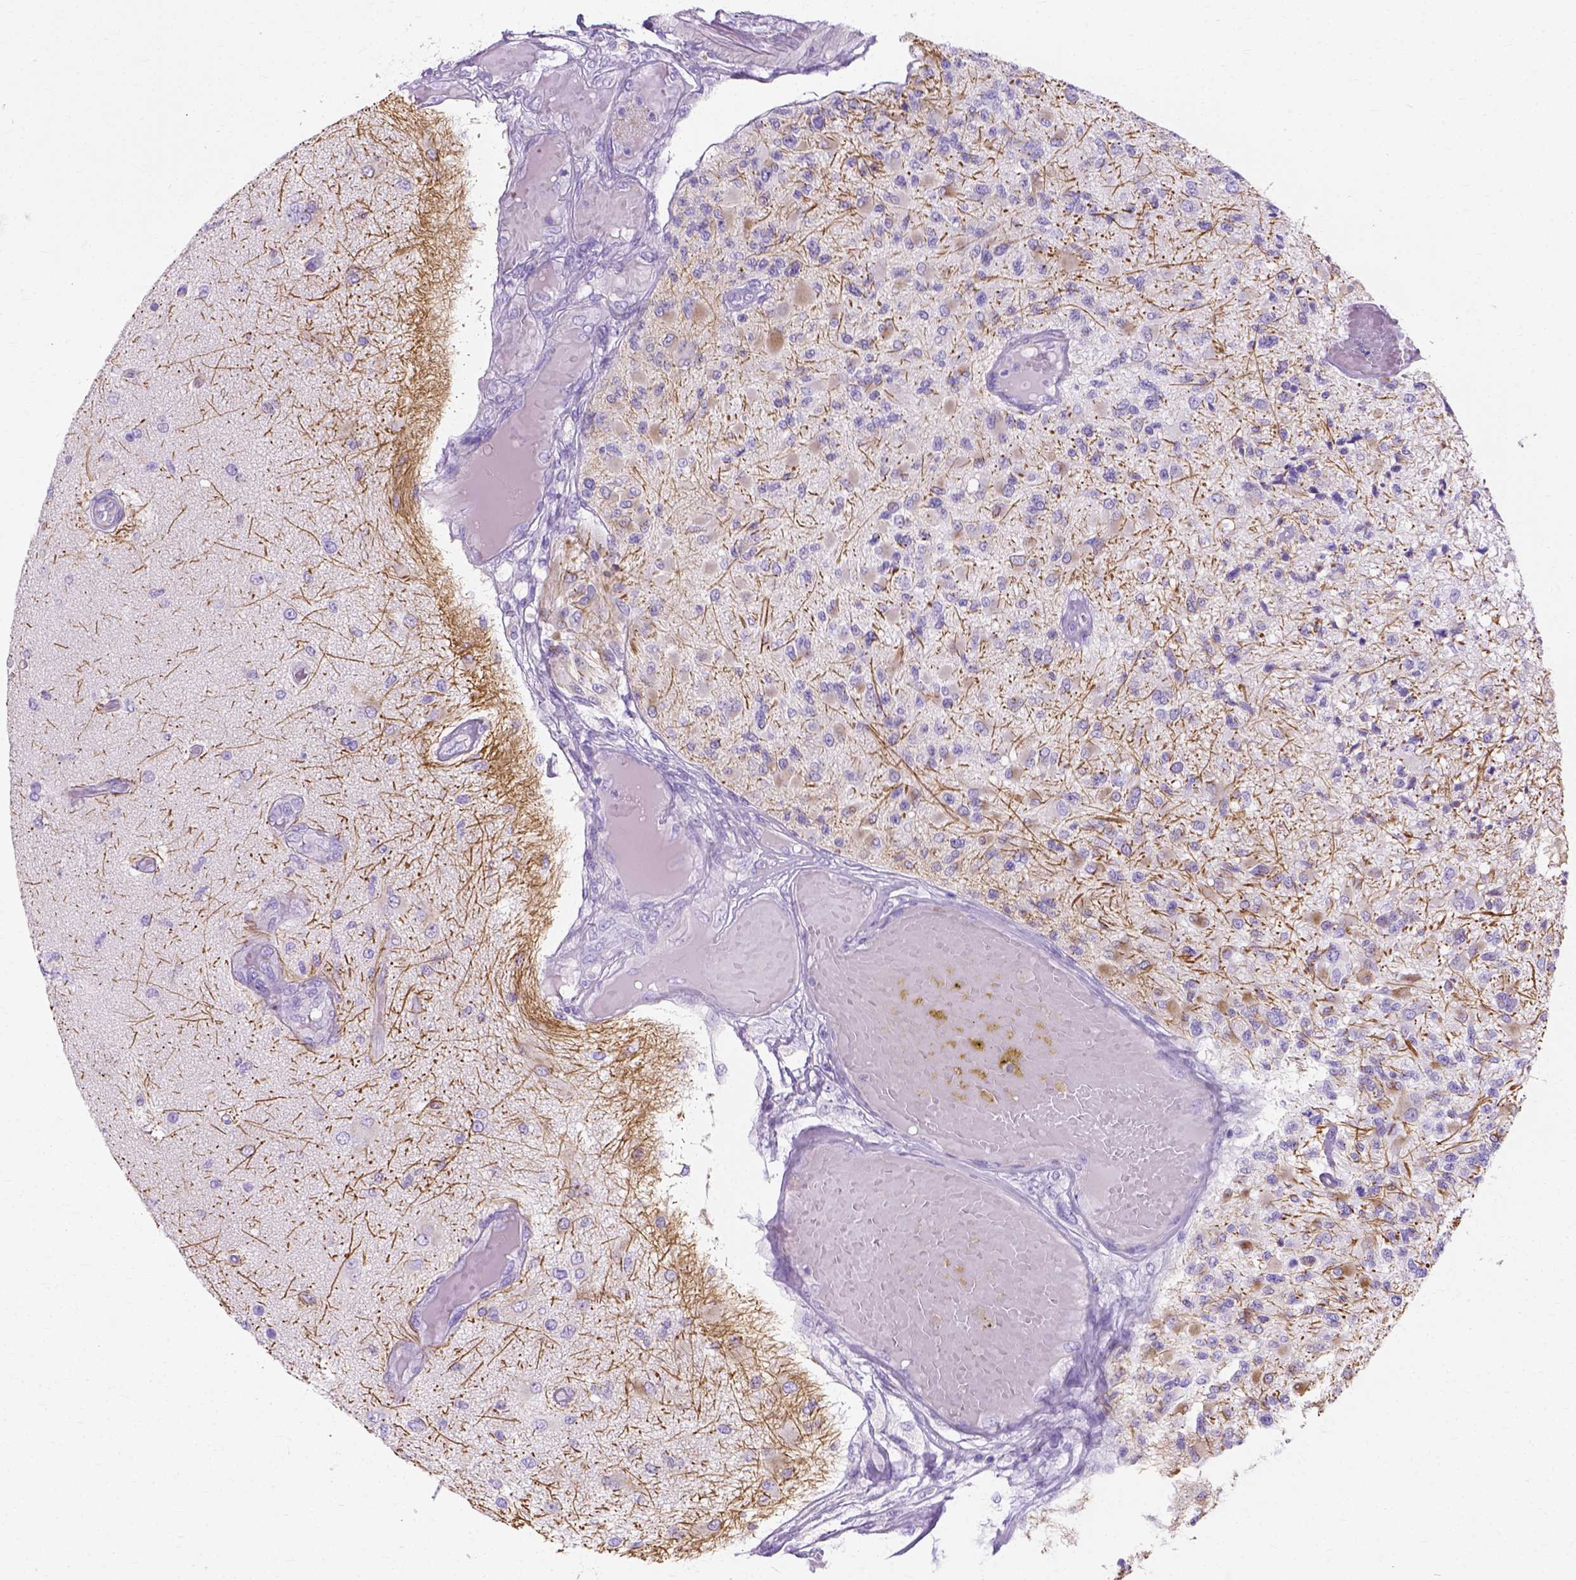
{"staining": {"intensity": "moderate", "quantity": "<25%", "location": "cytoplasmic/membranous"}, "tissue": "glioma", "cell_type": "Tumor cells", "image_type": "cancer", "snomed": [{"axis": "morphology", "description": "Glioma, malignant, High grade"}, {"axis": "topography", "description": "Brain"}], "caption": "About <25% of tumor cells in human malignant glioma (high-grade) show moderate cytoplasmic/membranous protein expression as visualized by brown immunohistochemical staining.", "gene": "MYH15", "patient": {"sex": "female", "age": 63}}